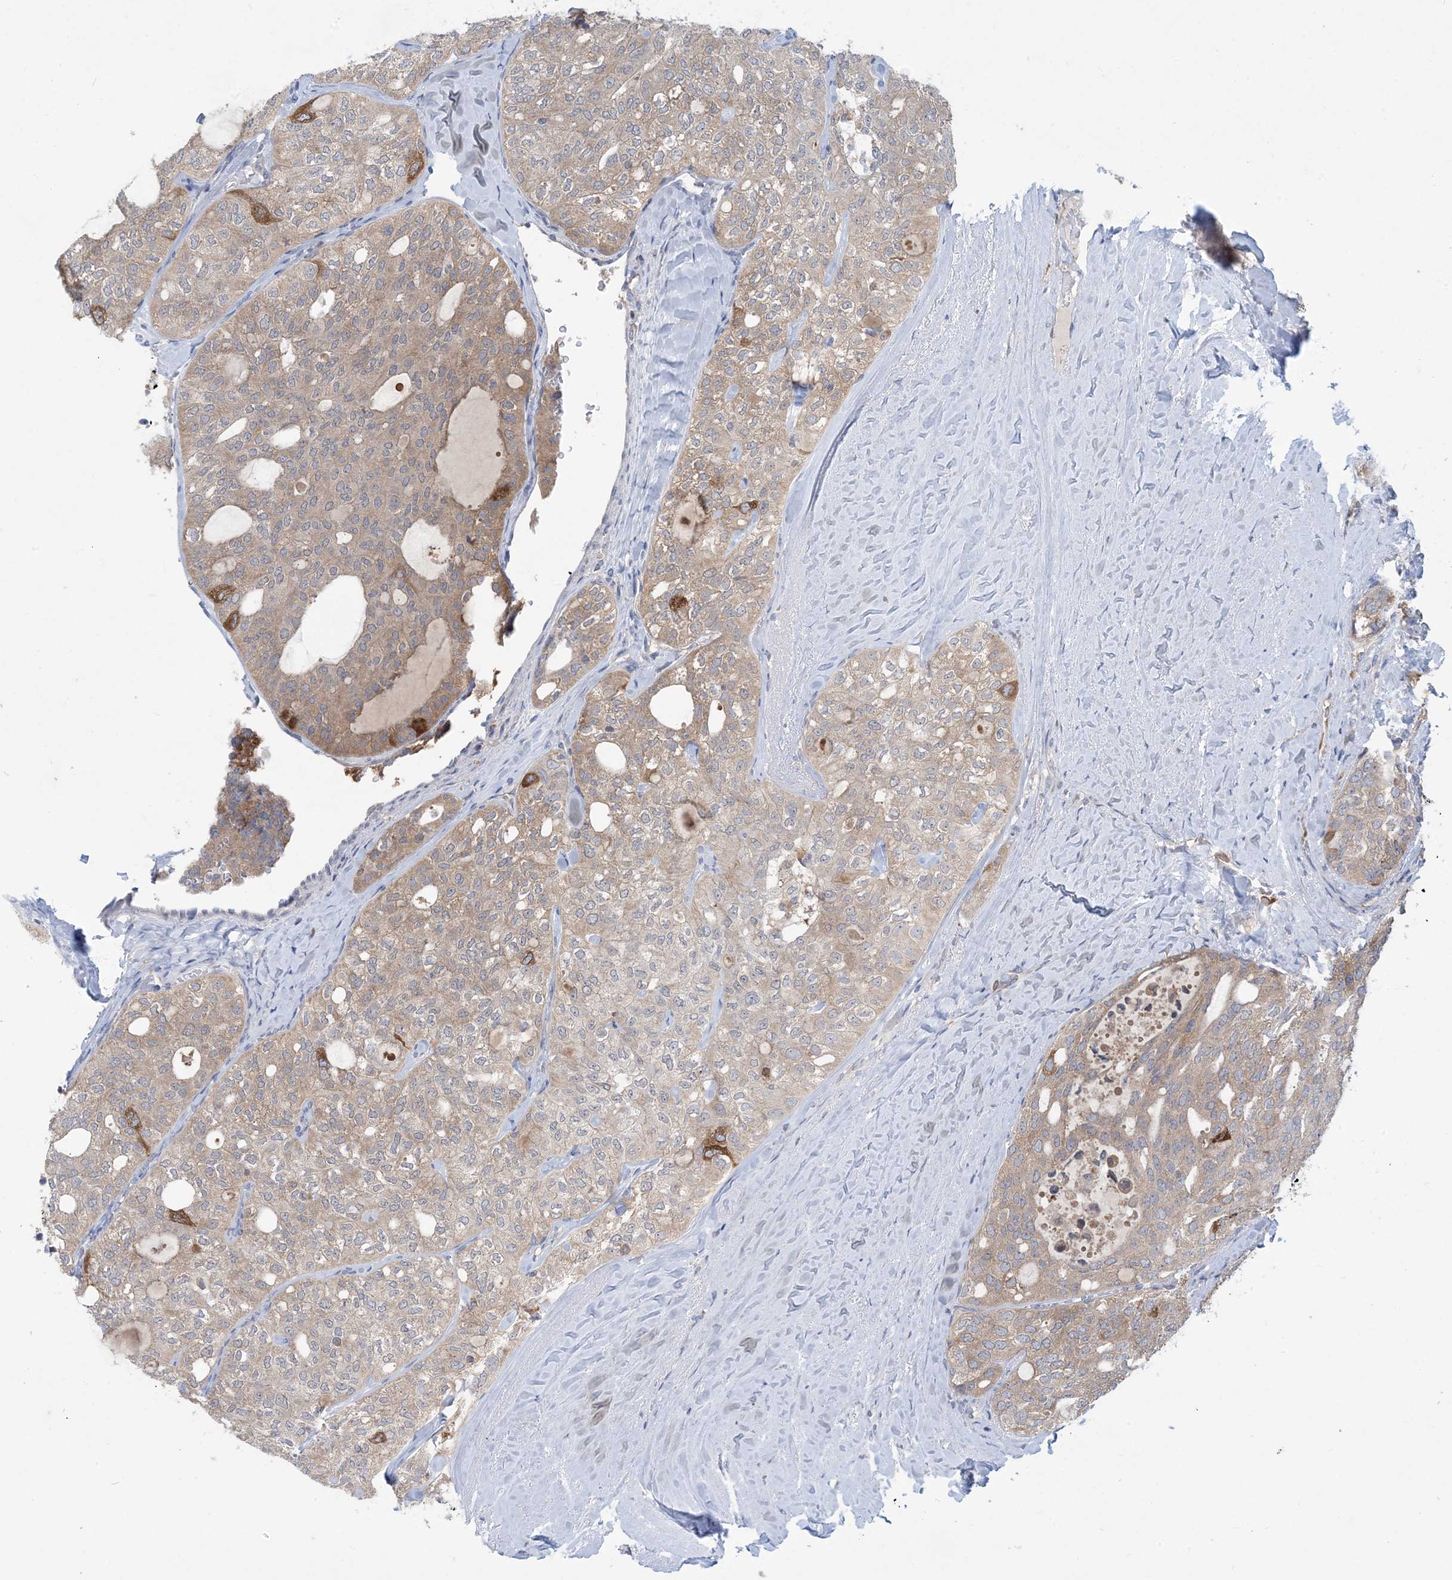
{"staining": {"intensity": "weak", "quantity": "25%-75%", "location": "cytoplasmic/membranous"}, "tissue": "thyroid cancer", "cell_type": "Tumor cells", "image_type": "cancer", "snomed": [{"axis": "morphology", "description": "Follicular adenoma carcinoma, NOS"}, {"axis": "topography", "description": "Thyroid gland"}], "caption": "This image exhibits immunohistochemistry (IHC) staining of thyroid follicular adenoma carcinoma, with low weak cytoplasmic/membranous positivity in about 25%-75% of tumor cells.", "gene": "AOC1", "patient": {"sex": "male", "age": 75}}